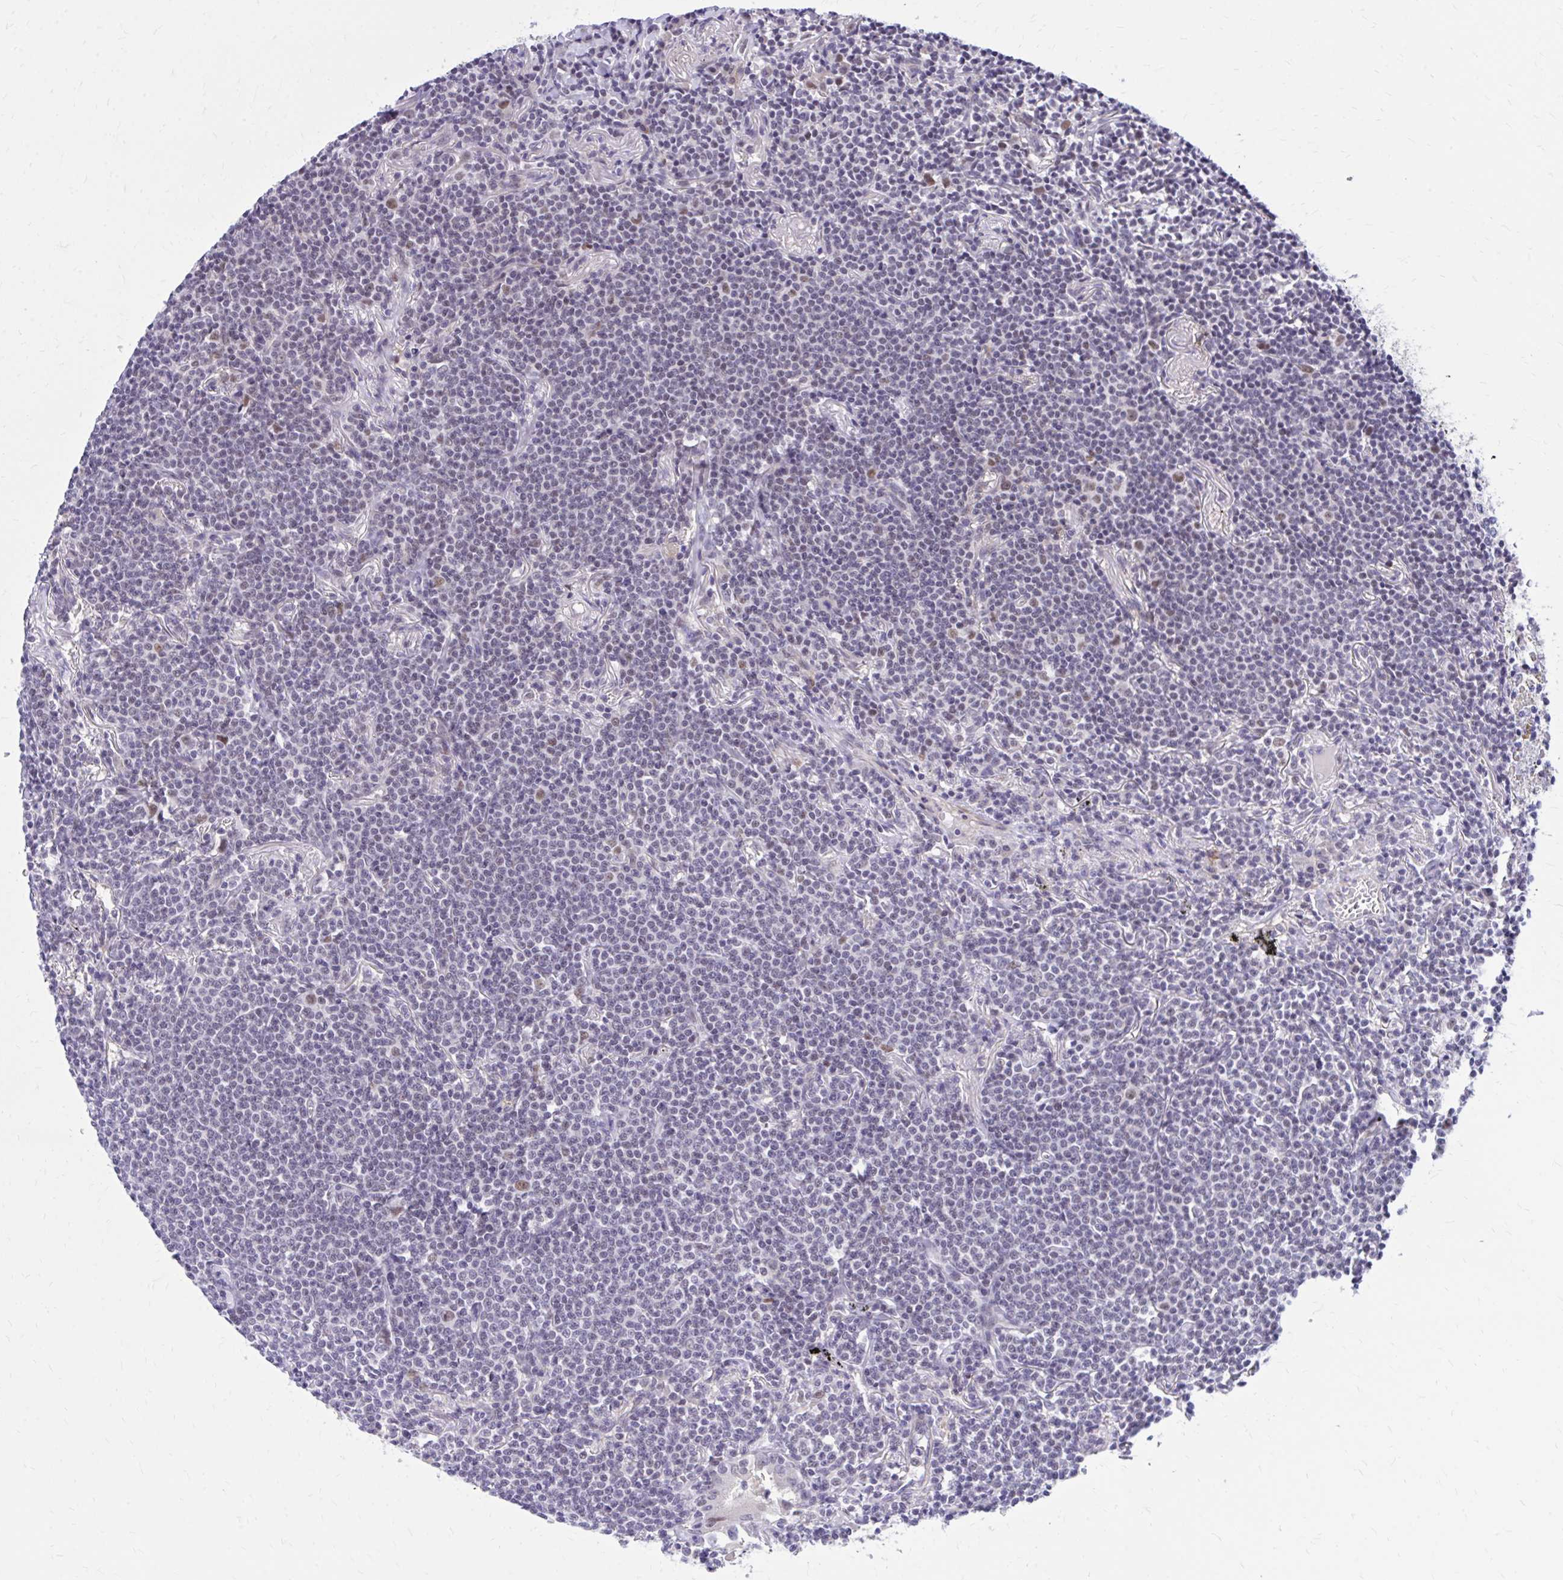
{"staining": {"intensity": "negative", "quantity": "none", "location": "none"}, "tissue": "lymphoma", "cell_type": "Tumor cells", "image_type": "cancer", "snomed": [{"axis": "morphology", "description": "Malignant lymphoma, non-Hodgkin's type, Low grade"}, {"axis": "topography", "description": "Lung"}], "caption": "There is no significant expression in tumor cells of lymphoma.", "gene": "ZBTB25", "patient": {"sex": "female", "age": 71}}